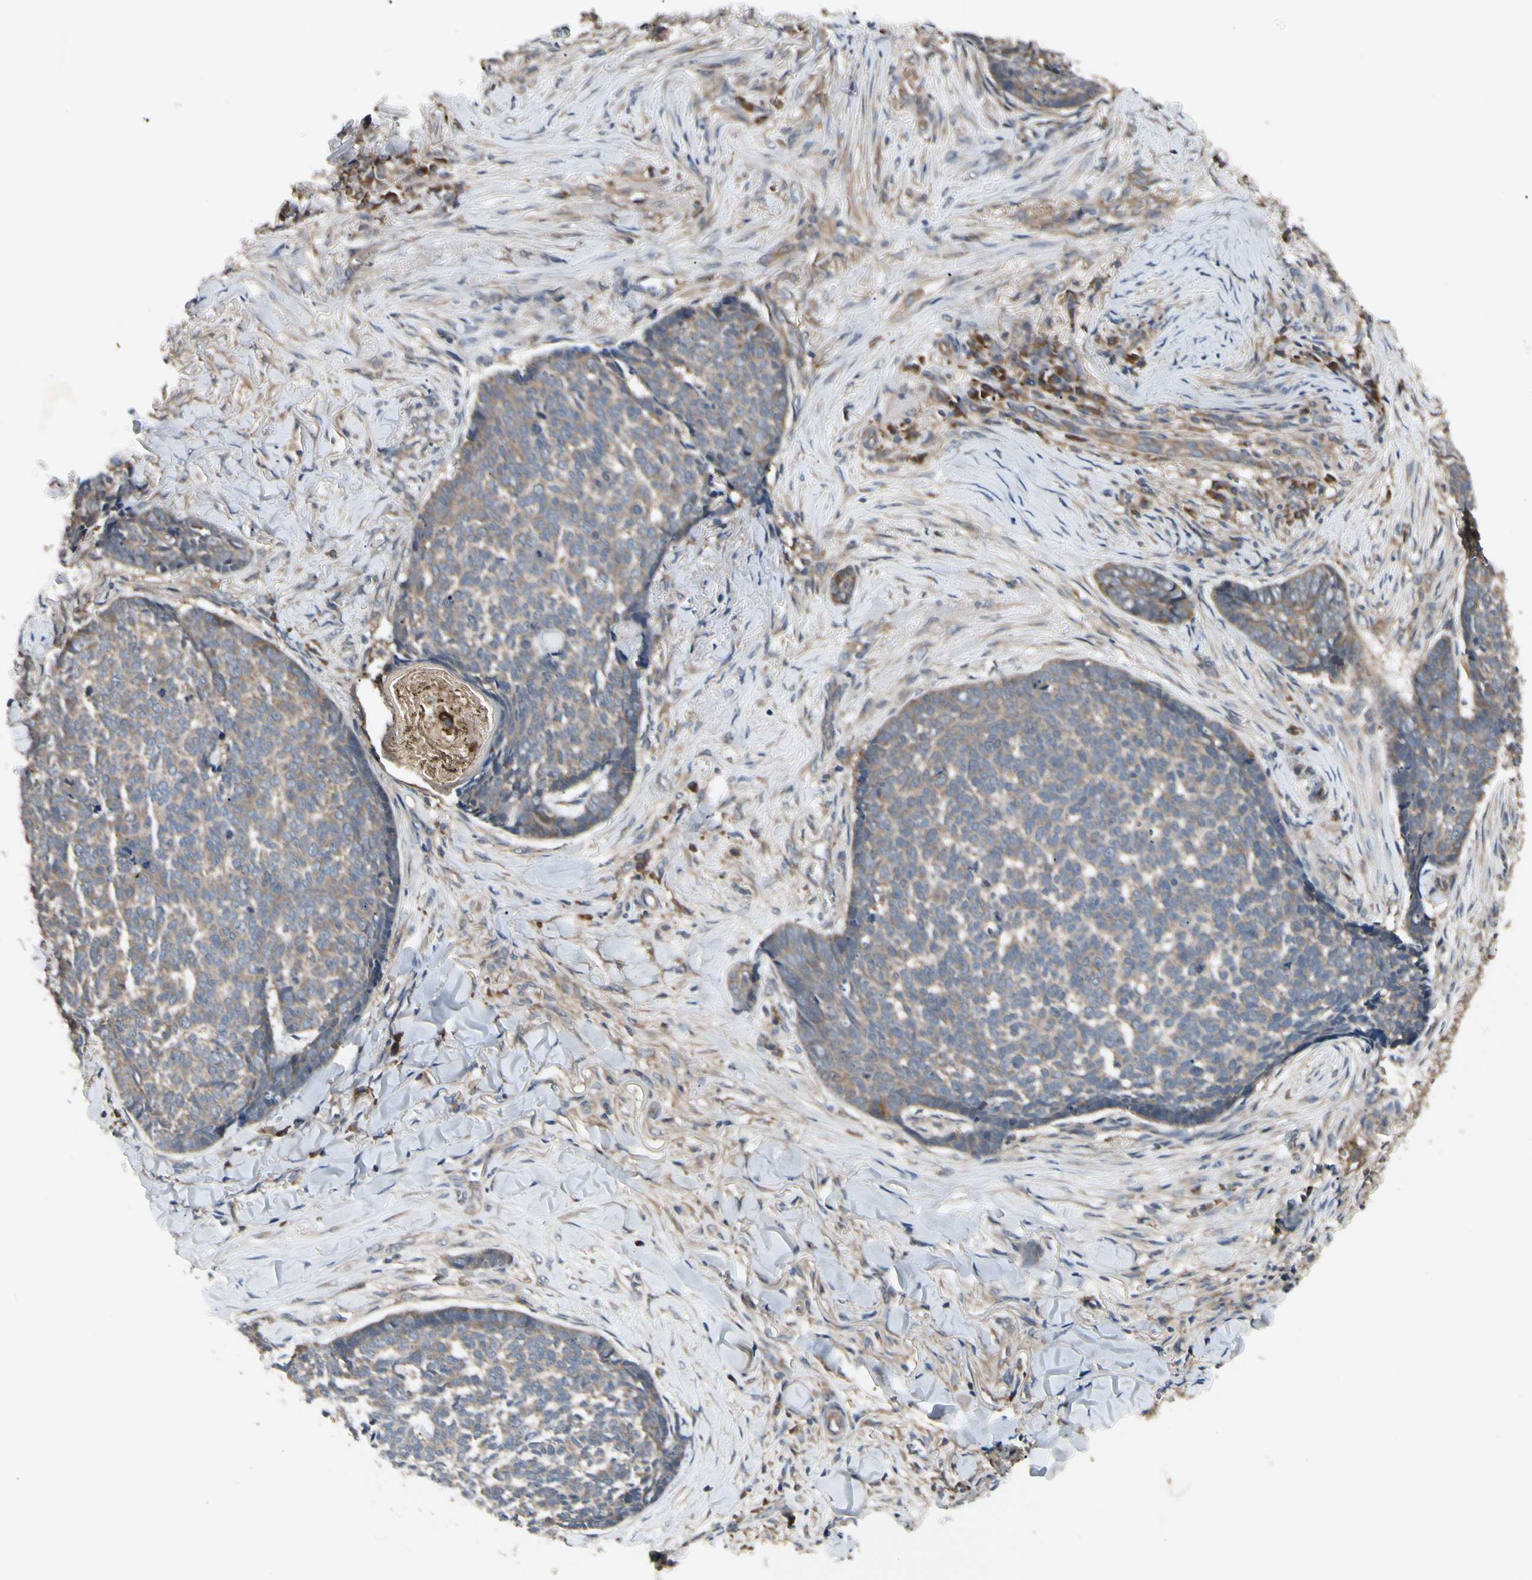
{"staining": {"intensity": "moderate", "quantity": ">75%", "location": "cytoplasmic/membranous"}, "tissue": "skin cancer", "cell_type": "Tumor cells", "image_type": "cancer", "snomed": [{"axis": "morphology", "description": "Basal cell carcinoma"}, {"axis": "topography", "description": "Skin"}], "caption": "Immunohistochemistry image of neoplastic tissue: basal cell carcinoma (skin) stained using immunohistochemistry (IHC) reveals medium levels of moderate protein expression localized specifically in the cytoplasmic/membranous of tumor cells, appearing as a cytoplasmic/membranous brown color.", "gene": "RNF14", "patient": {"sex": "male", "age": 84}}